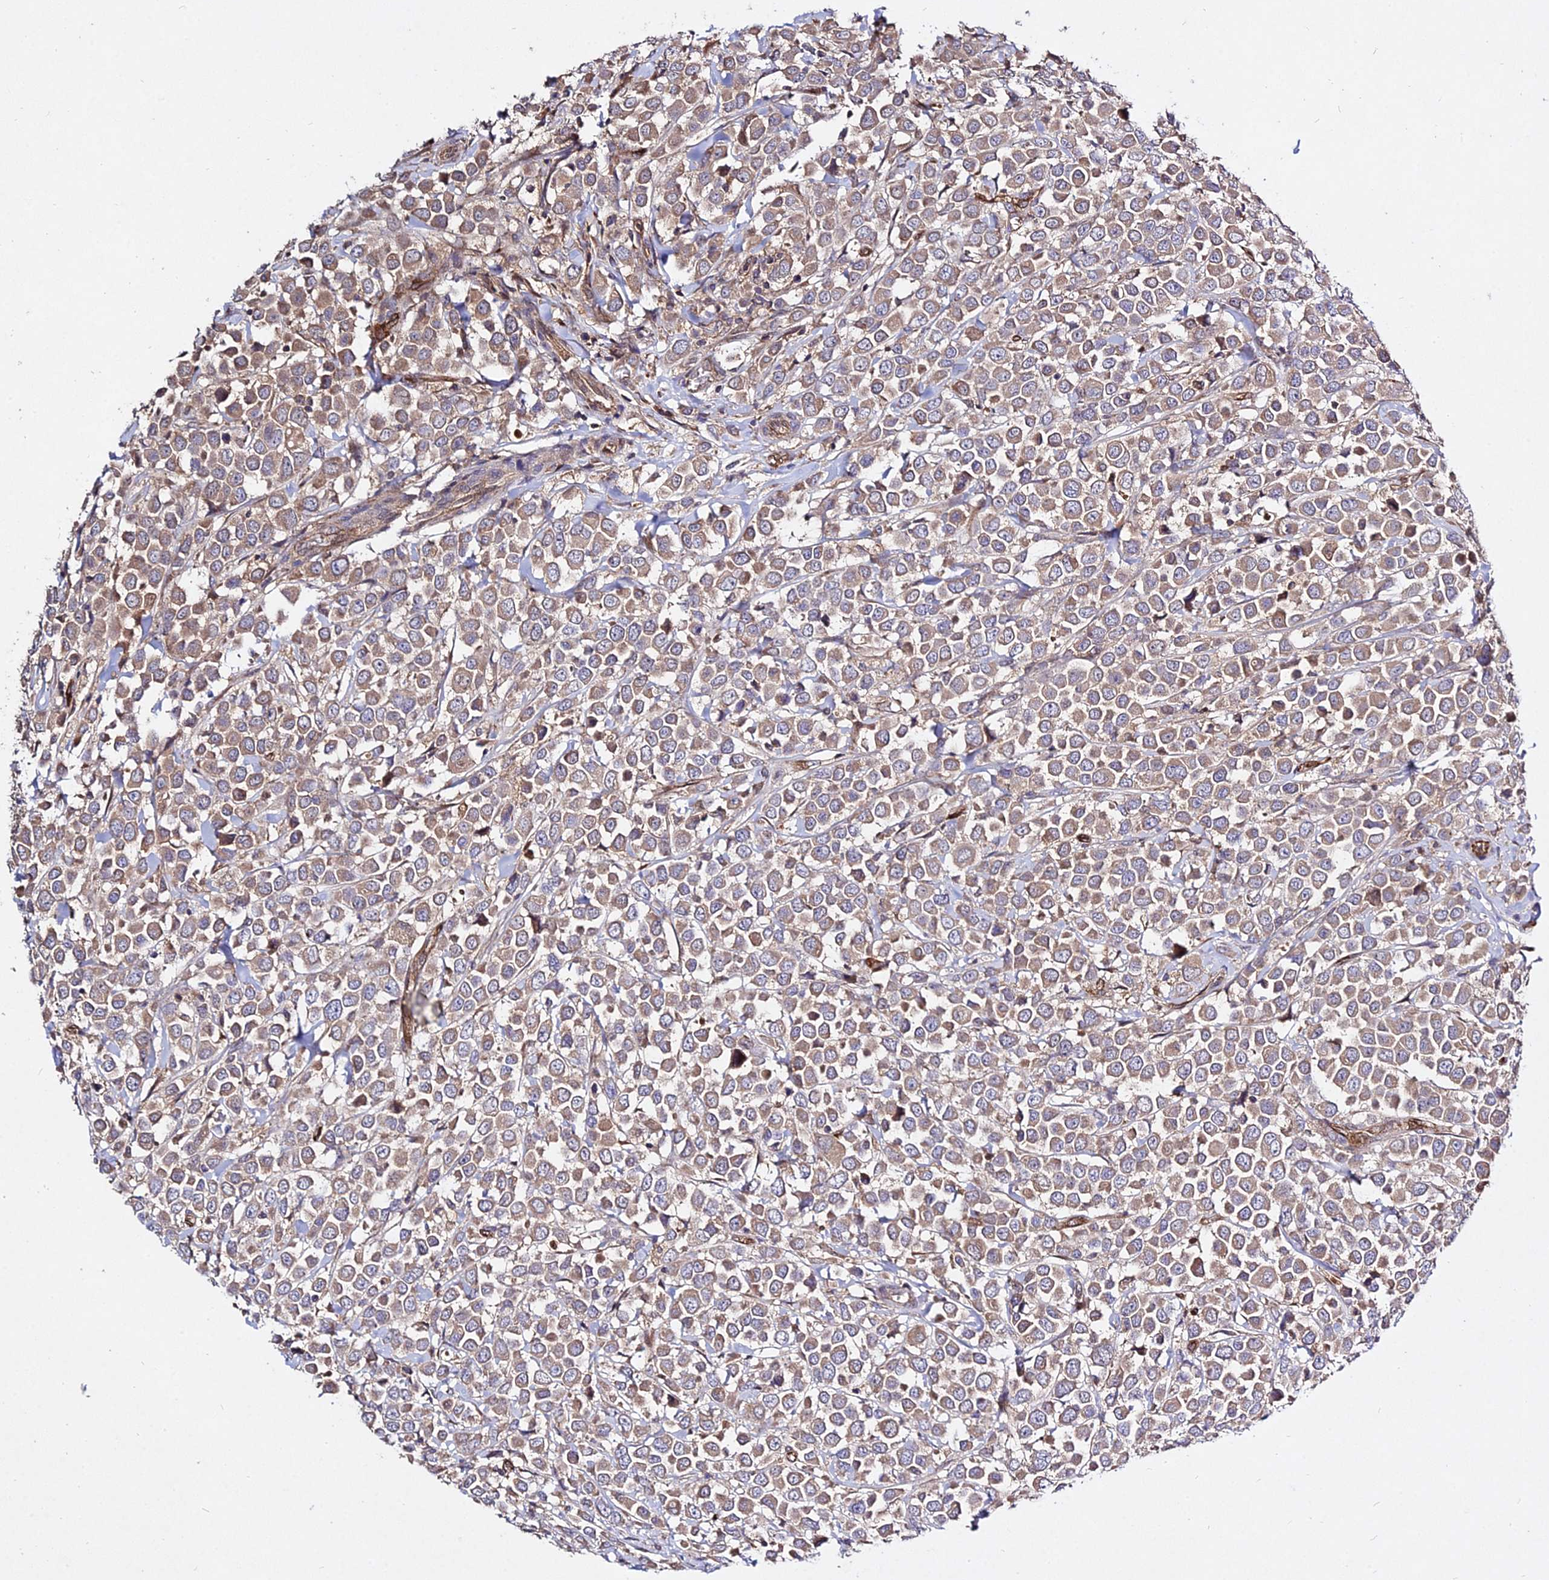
{"staining": {"intensity": "moderate", "quantity": ">75%", "location": "cytoplasmic/membranous"}, "tissue": "breast cancer", "cell_type": "Tumor cells", "image_type": "cancer", "snomed": [{"axis": "morphology", "description": "Duct carcinoma"}, {"axis": "topography", "description": "Breast"}], "caption": "Breast cancer stained with immunohistochemistry displays moderate cytoplasmic/membranous staining in approximately >75% of tumor cells.", "gene": "GRTP1", "patient": {"sex": "female", "age": 61}}